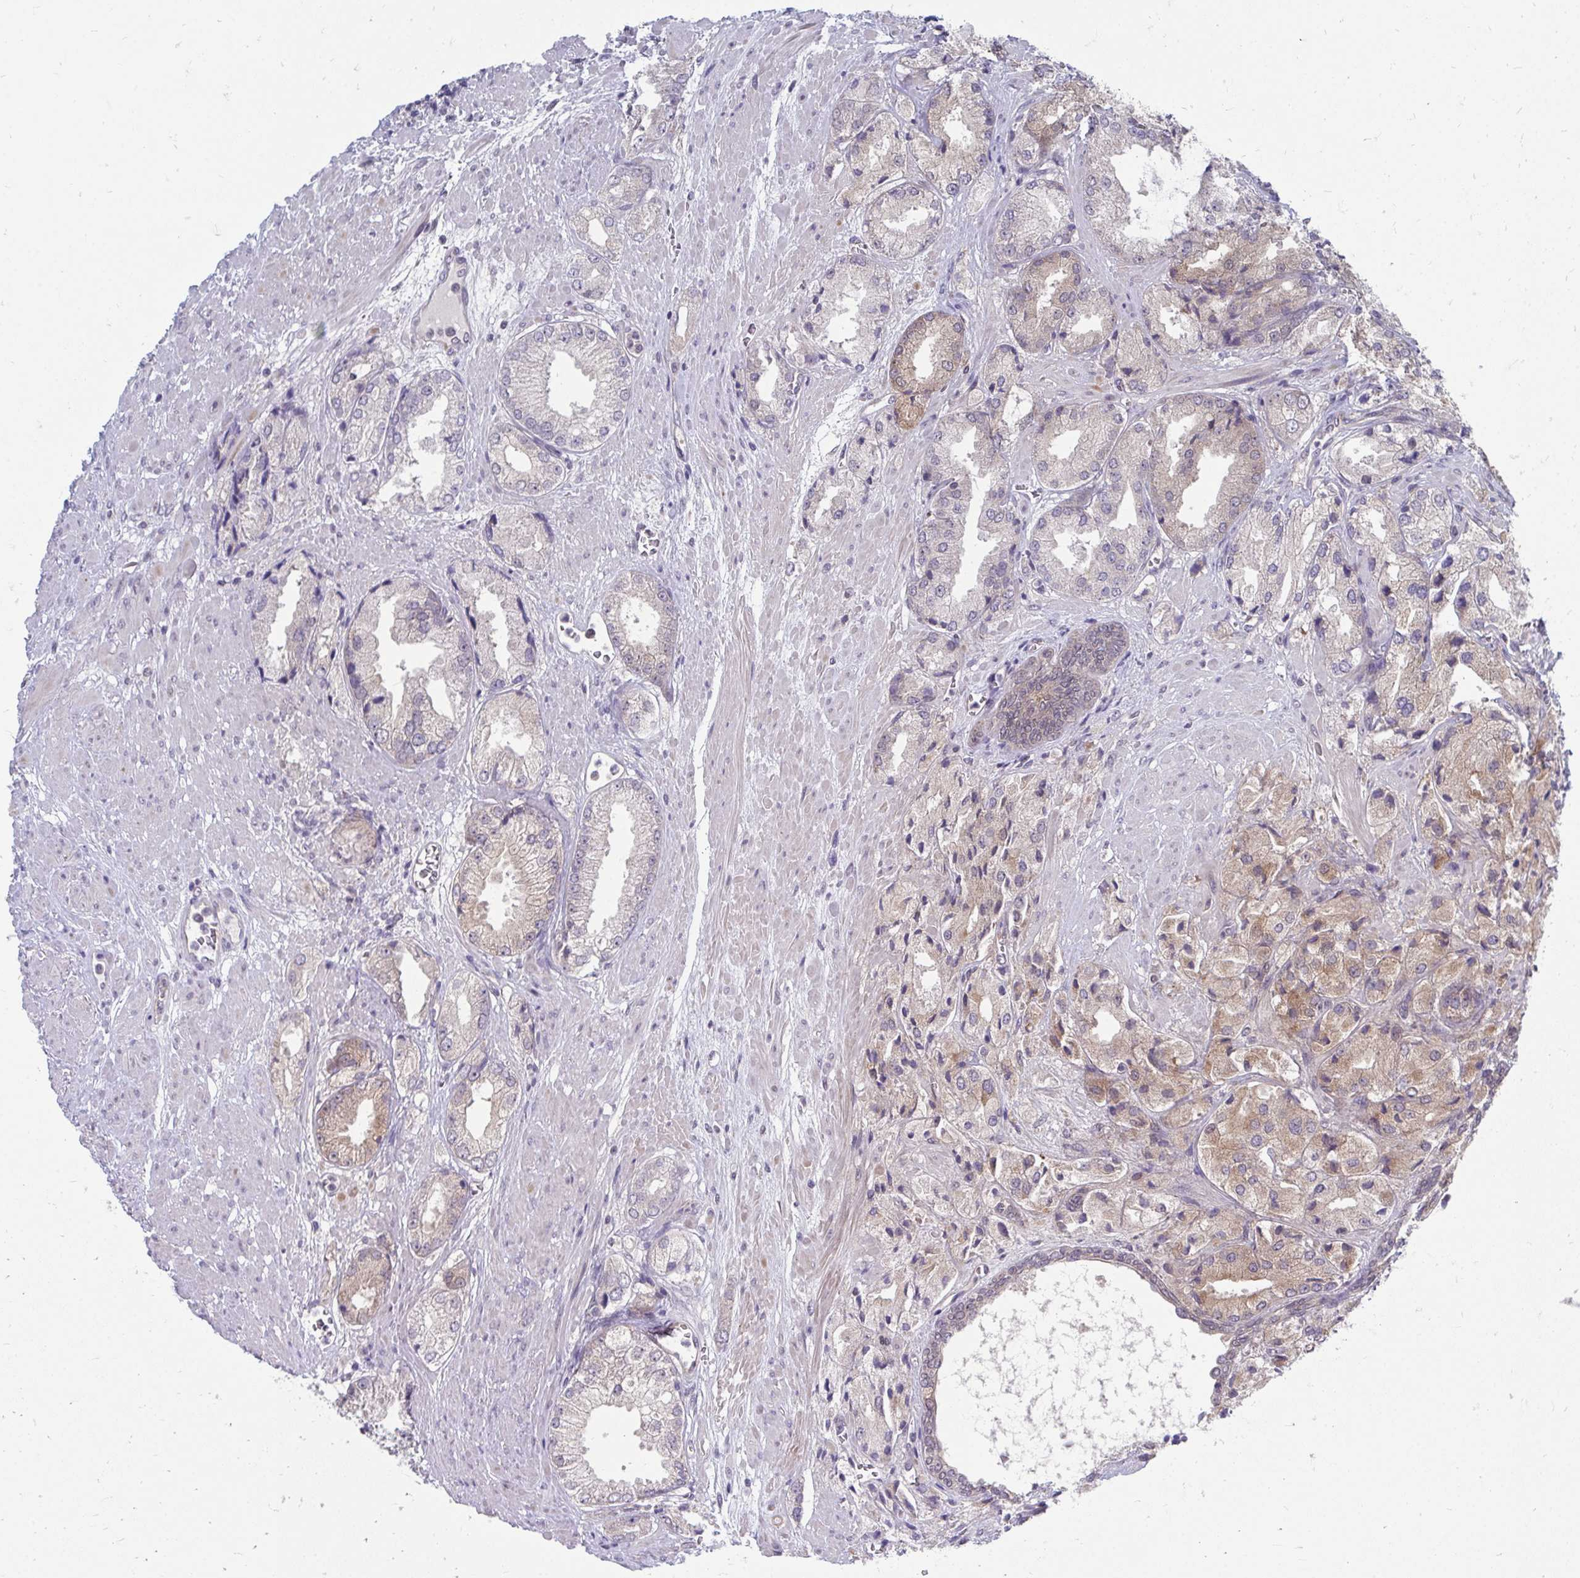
{"staining": {"intensity": "weak", "quantity": "25%-75%", "location": "cytoplasmic/membranous"}, "tissue": "prostate cancer", "cell_type": "Tumor cells", "image_type": "cancer", "snomed": [{"axis": "morphology", "description": "Adenocarcinoma, High grade"}, {"axis": "topography", "description": "Prostate"}], "caption": "Tumor cells reveal weak cytoplasmic/membranous positivity in approximately 25%-75% of cells in high-grade adenocarcinoma (prostate).", "gene": "MROH8", "patient": {"sex": "male", "age": 68}}